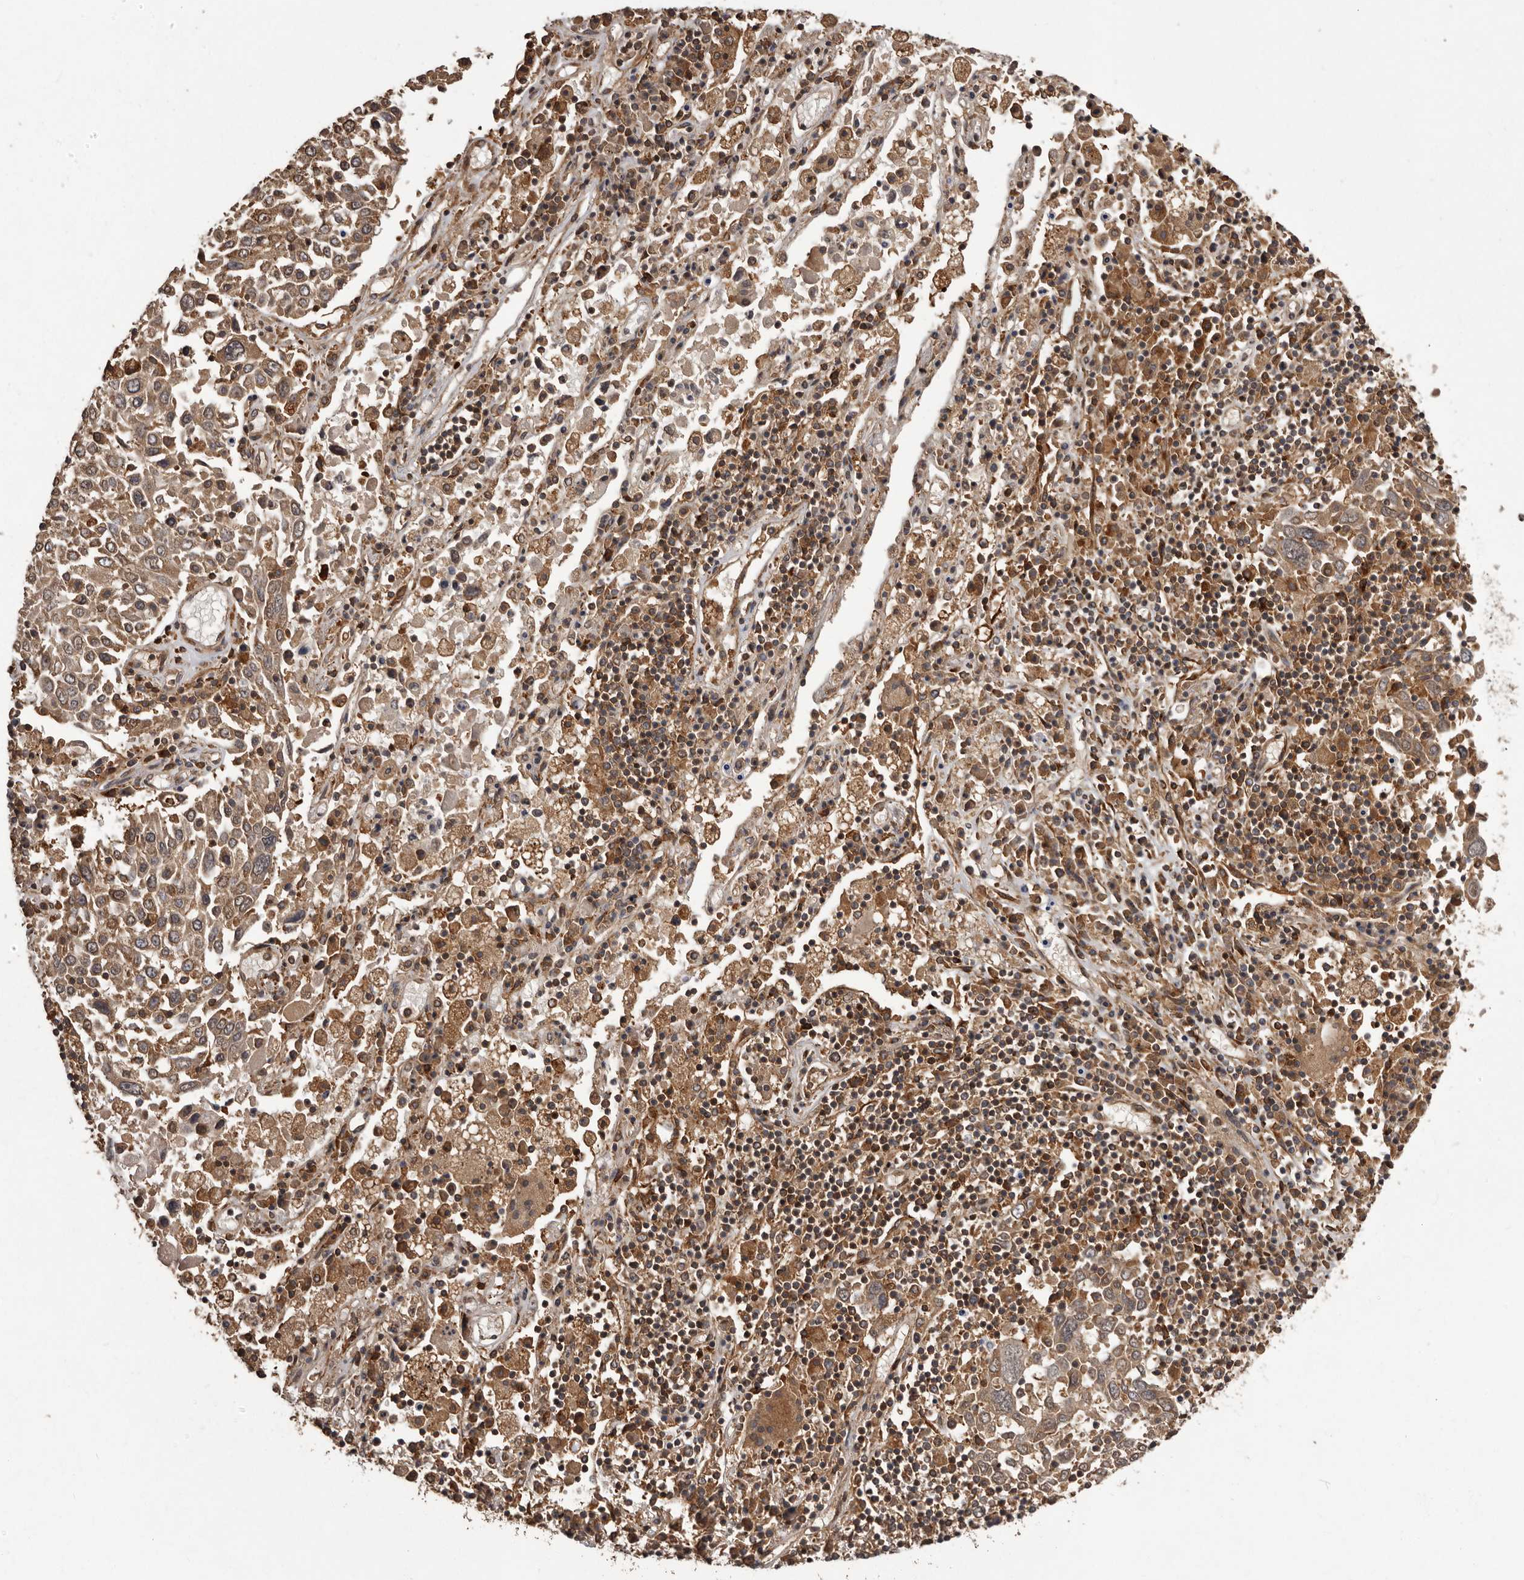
{"staining": {"intensity": "moderate", "quantity": ">75%", "location": "cytoplasmic/membranous"}, "tissue": "lung cancer", "cell_type": "Tumor cells", "image_type": "cancer", "snomed": [{"axis": "morphology", "description": "Squamous cell carcinoma, NOS"}, {"axis": "topography", "description": "Lung"}], "caption": "Tumor cells reveal moderate cytoplasmic/membranous expression in about >75% of cells in lung cancer (squamous cell carcinoma). (DAB (3,3'-diaminobenzidine) IHC, brown staining for protein, blue staining for nuclei).", "gene": "SLC22A3", "patient": {"sex": "male", "age": 65}}